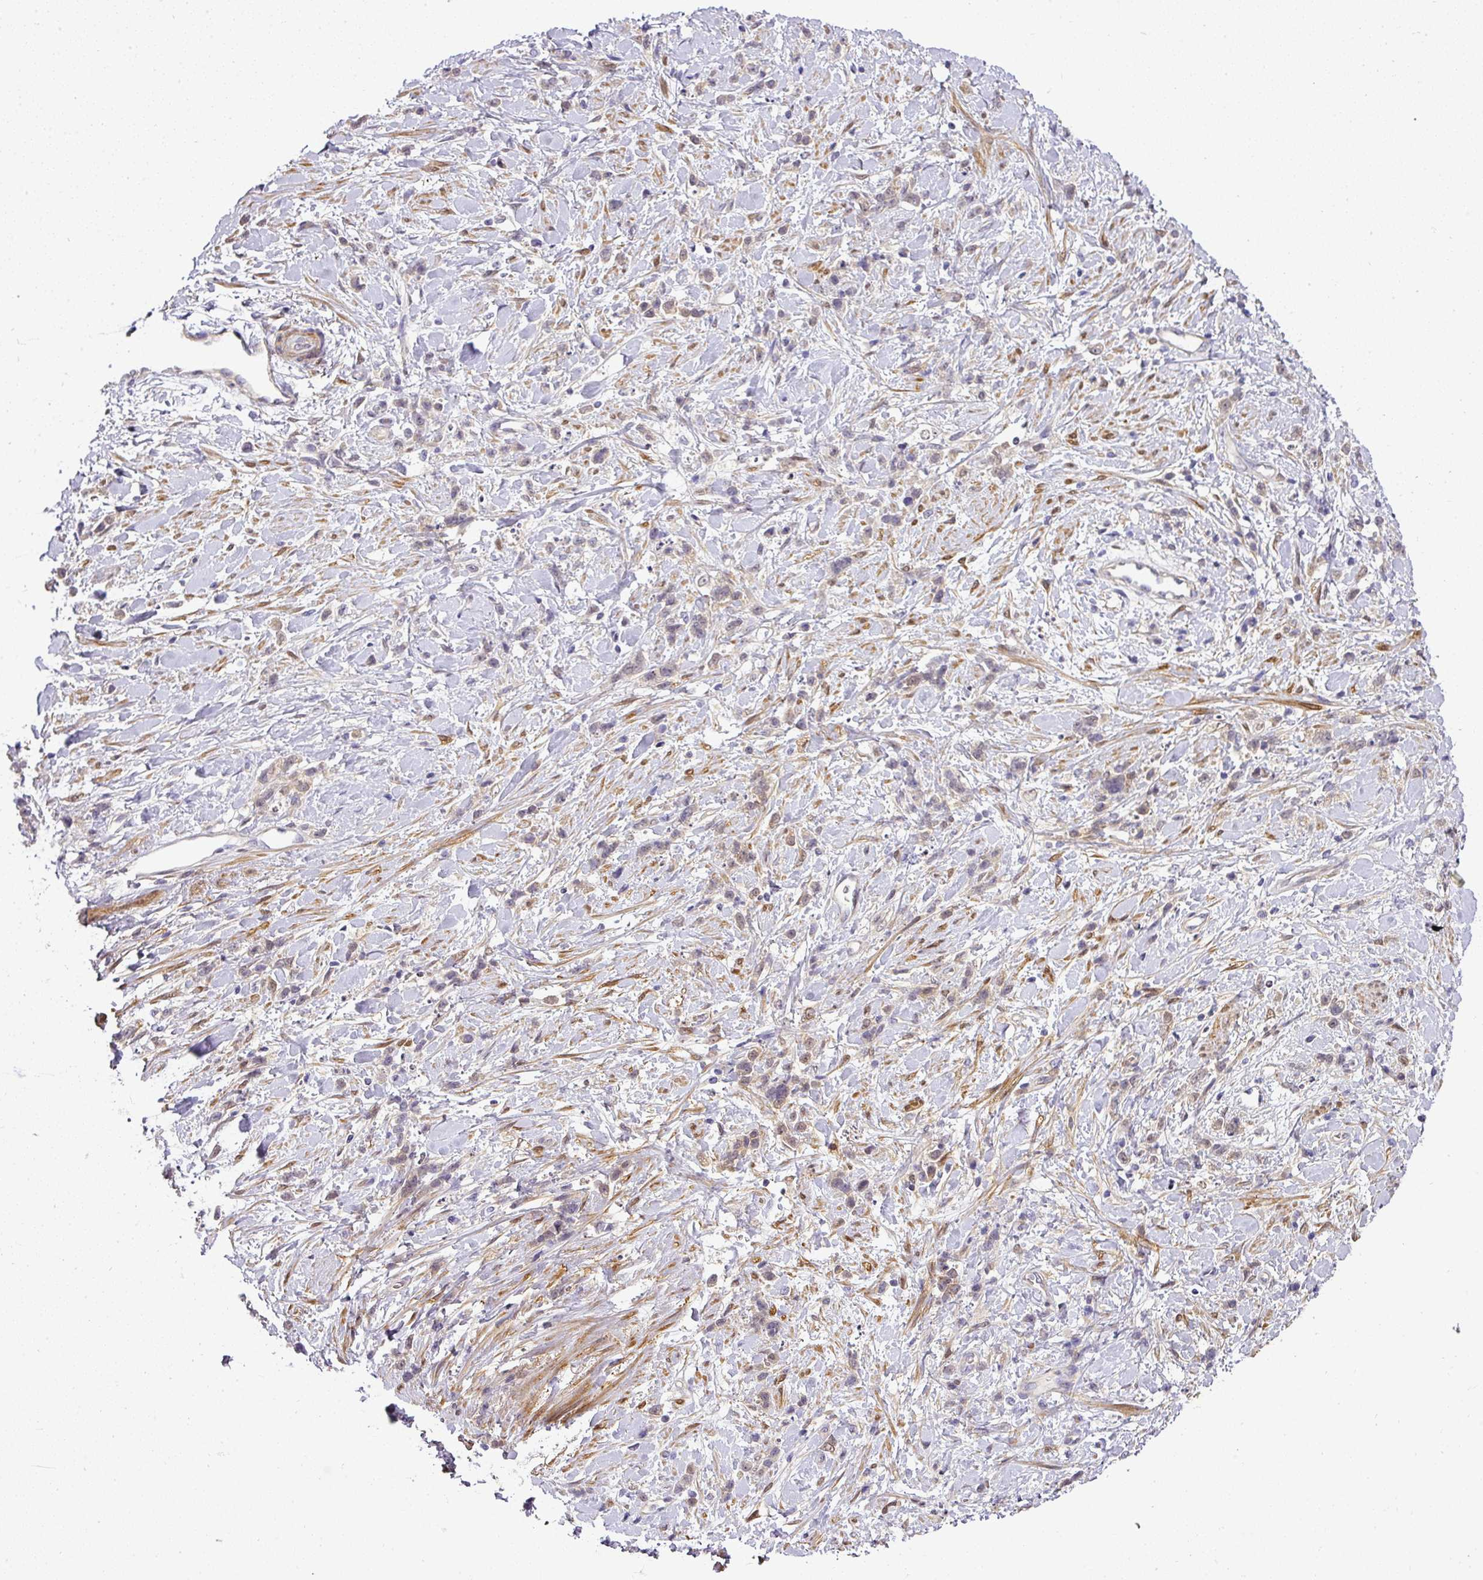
{"staining": {"intensity": "negative", "quantity": "none", "location": "none"}, "tissue": "stomach cancer", "cell_type": "Tumor cells", "image_type": "cancer", "snomed": [{"axis": "morphology", "description": "Adenocarcinoma, NOS"}, {"axis": "topography", "description": "Stomach"}], "caption": "Adenocarcinoma (stomach) was stained to show a protein in brown. There is no significant positivity in tumor cells.", "gene": "ADH5", "patient": {"sex": "female", "age": 60}}